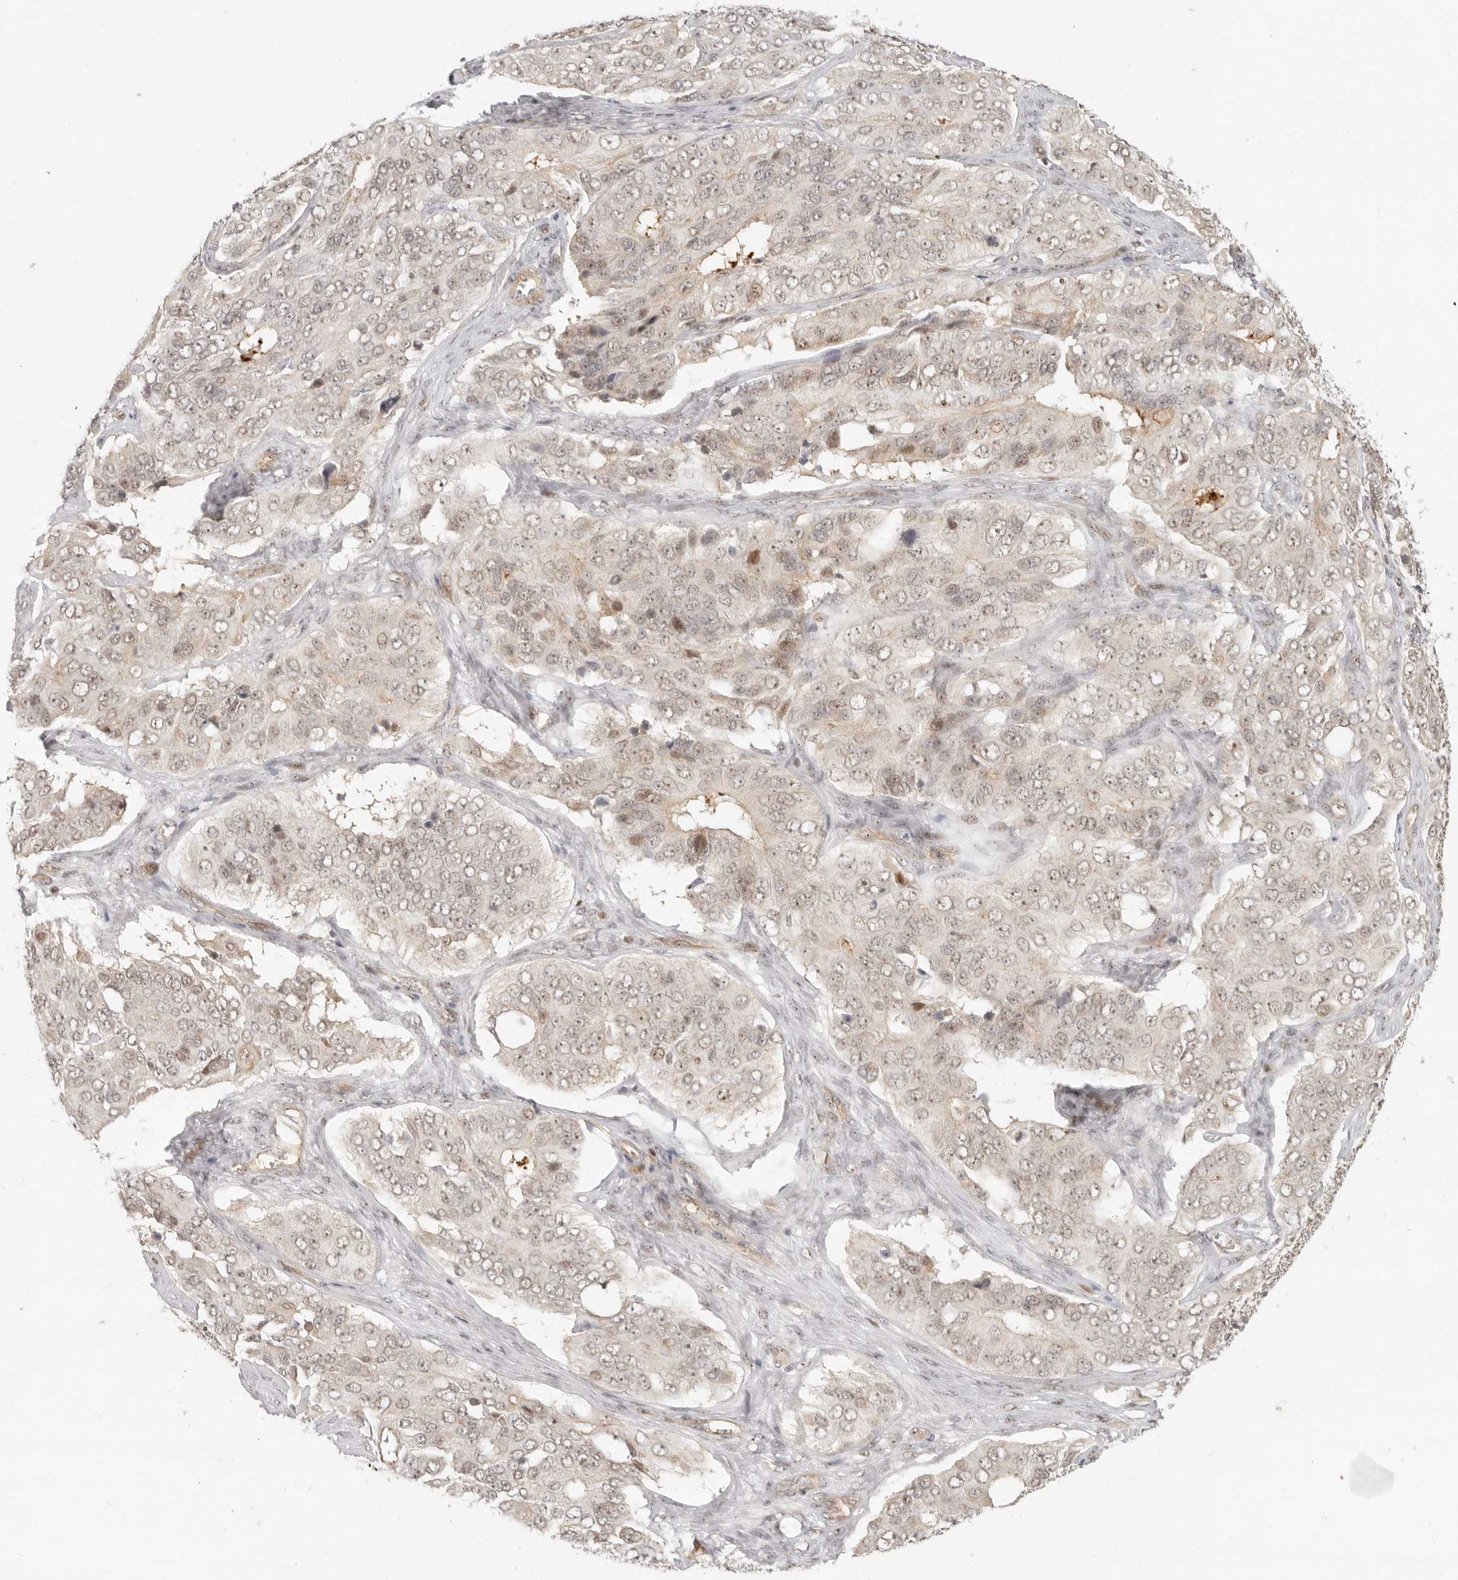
{"staining": {"intensity": "weak", "quantity": ">75%", "location": "nuclear"}, "tissue": "ovarian cancer", "cell_type": "Tumor cells", "image_type": "cancer", "snomed": [{"axis": "morphology", "description": "Carcinoma, endometroid"}, {"axis": "topography", "description": "Ovary"}], "caption": "Protein positivity by IHC exhibits weak nuclear positivity in about >75% of tumor cells in ovarian endometroid carcinoma.", "gene": "BAP1", "patient": {"sex": "female", "age": 51}}